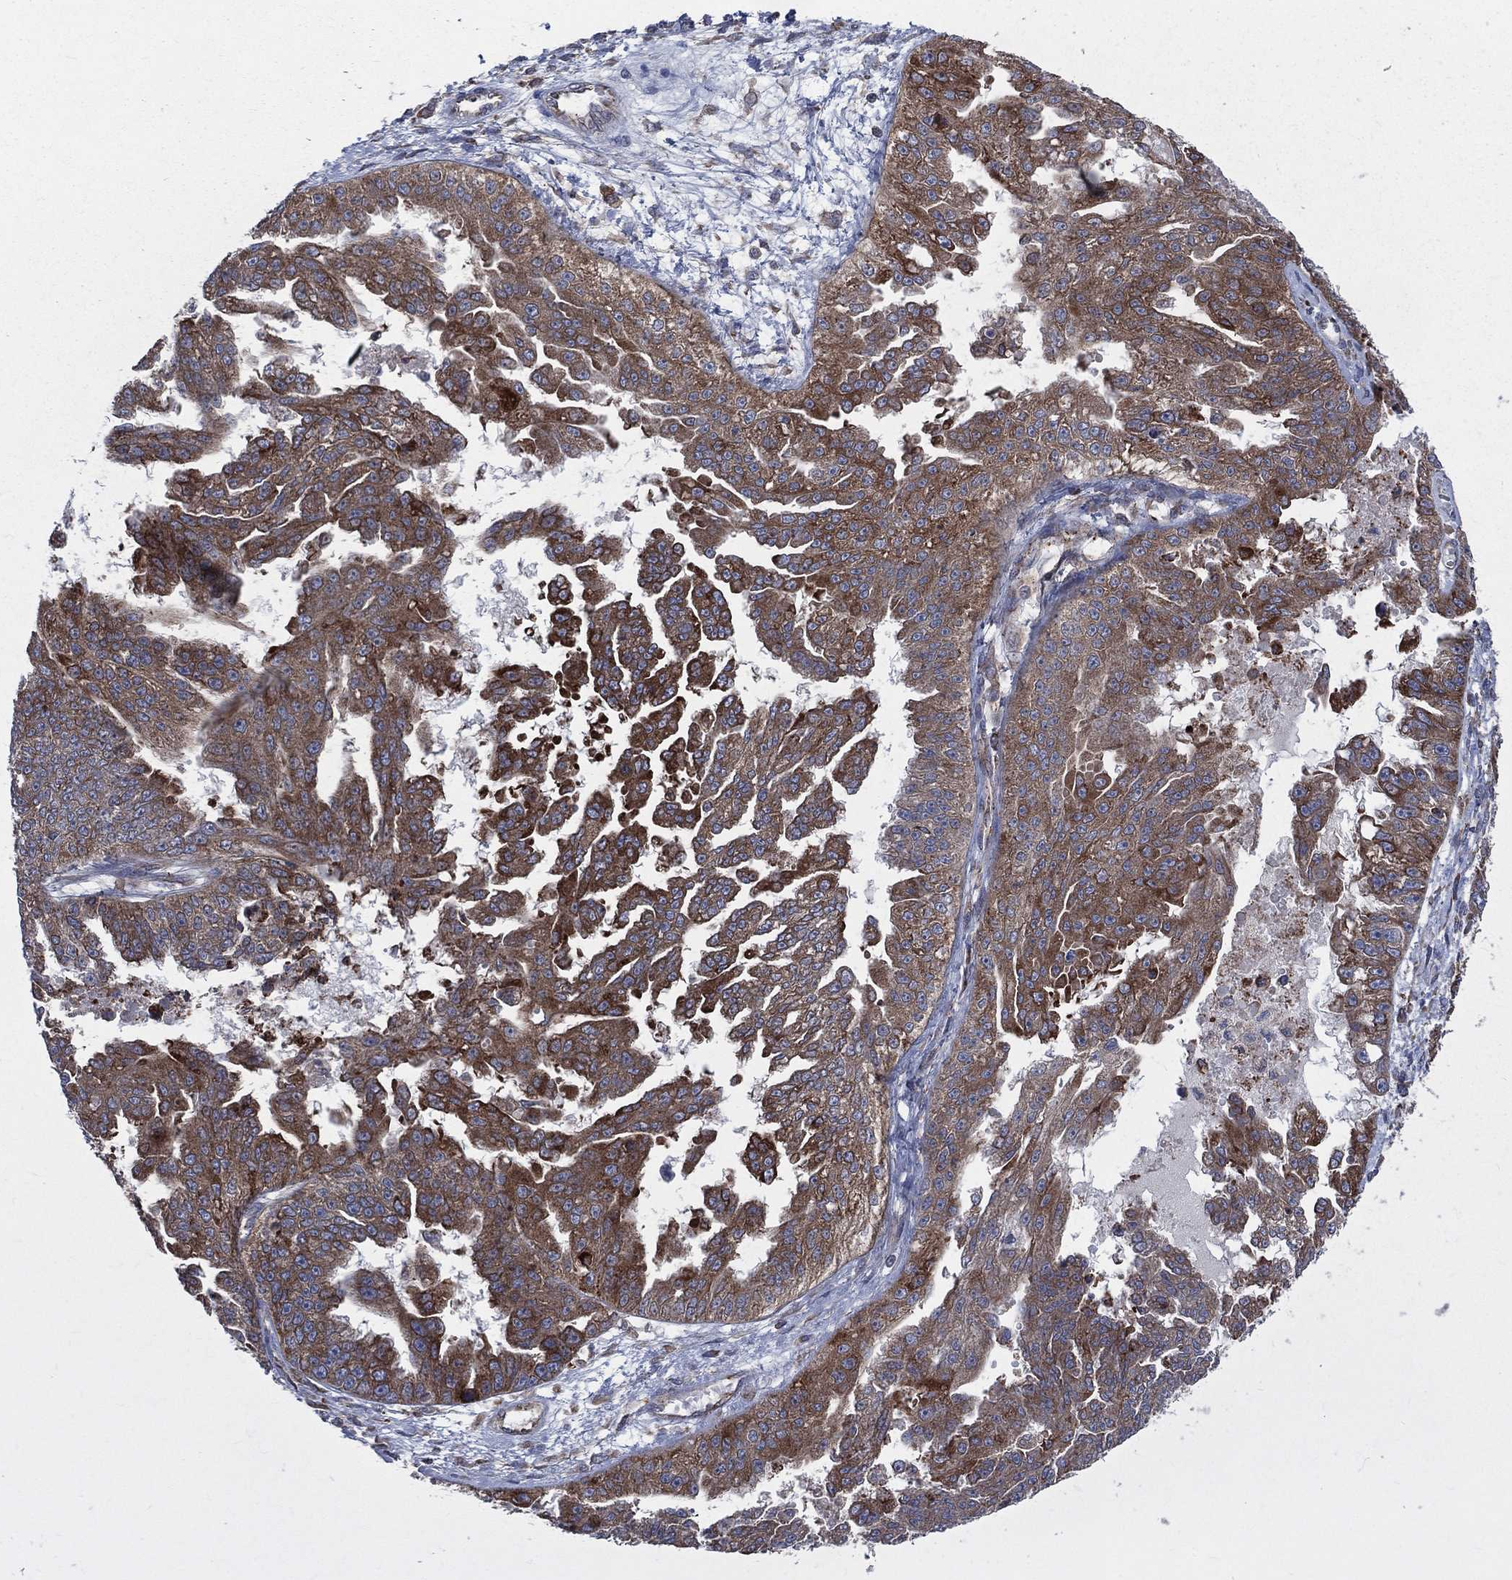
{"staining": {"intensity": "strong", "quantity": ">75%", "location": "cytoplasmic/membranous"}, "tissue": "ovarian cancer", "cell_type": "Tumor cells", "image_type": "cancer", "snomed": [{"axis": "morphology", "description": "Cystadenocarcinoma, serous, NOS"}, {"axis": "topography", "description": "Ovary"}], "caption": "High-power microscopy captured an immunohistochemistry (IHC) micrograph of ovarian cancer, revealing strong cytoplasmic/membranous positivity in approximately >75% of tumor cells.", "gene": "CCDC159", "patient": {"sex": "female", "age": 58}}